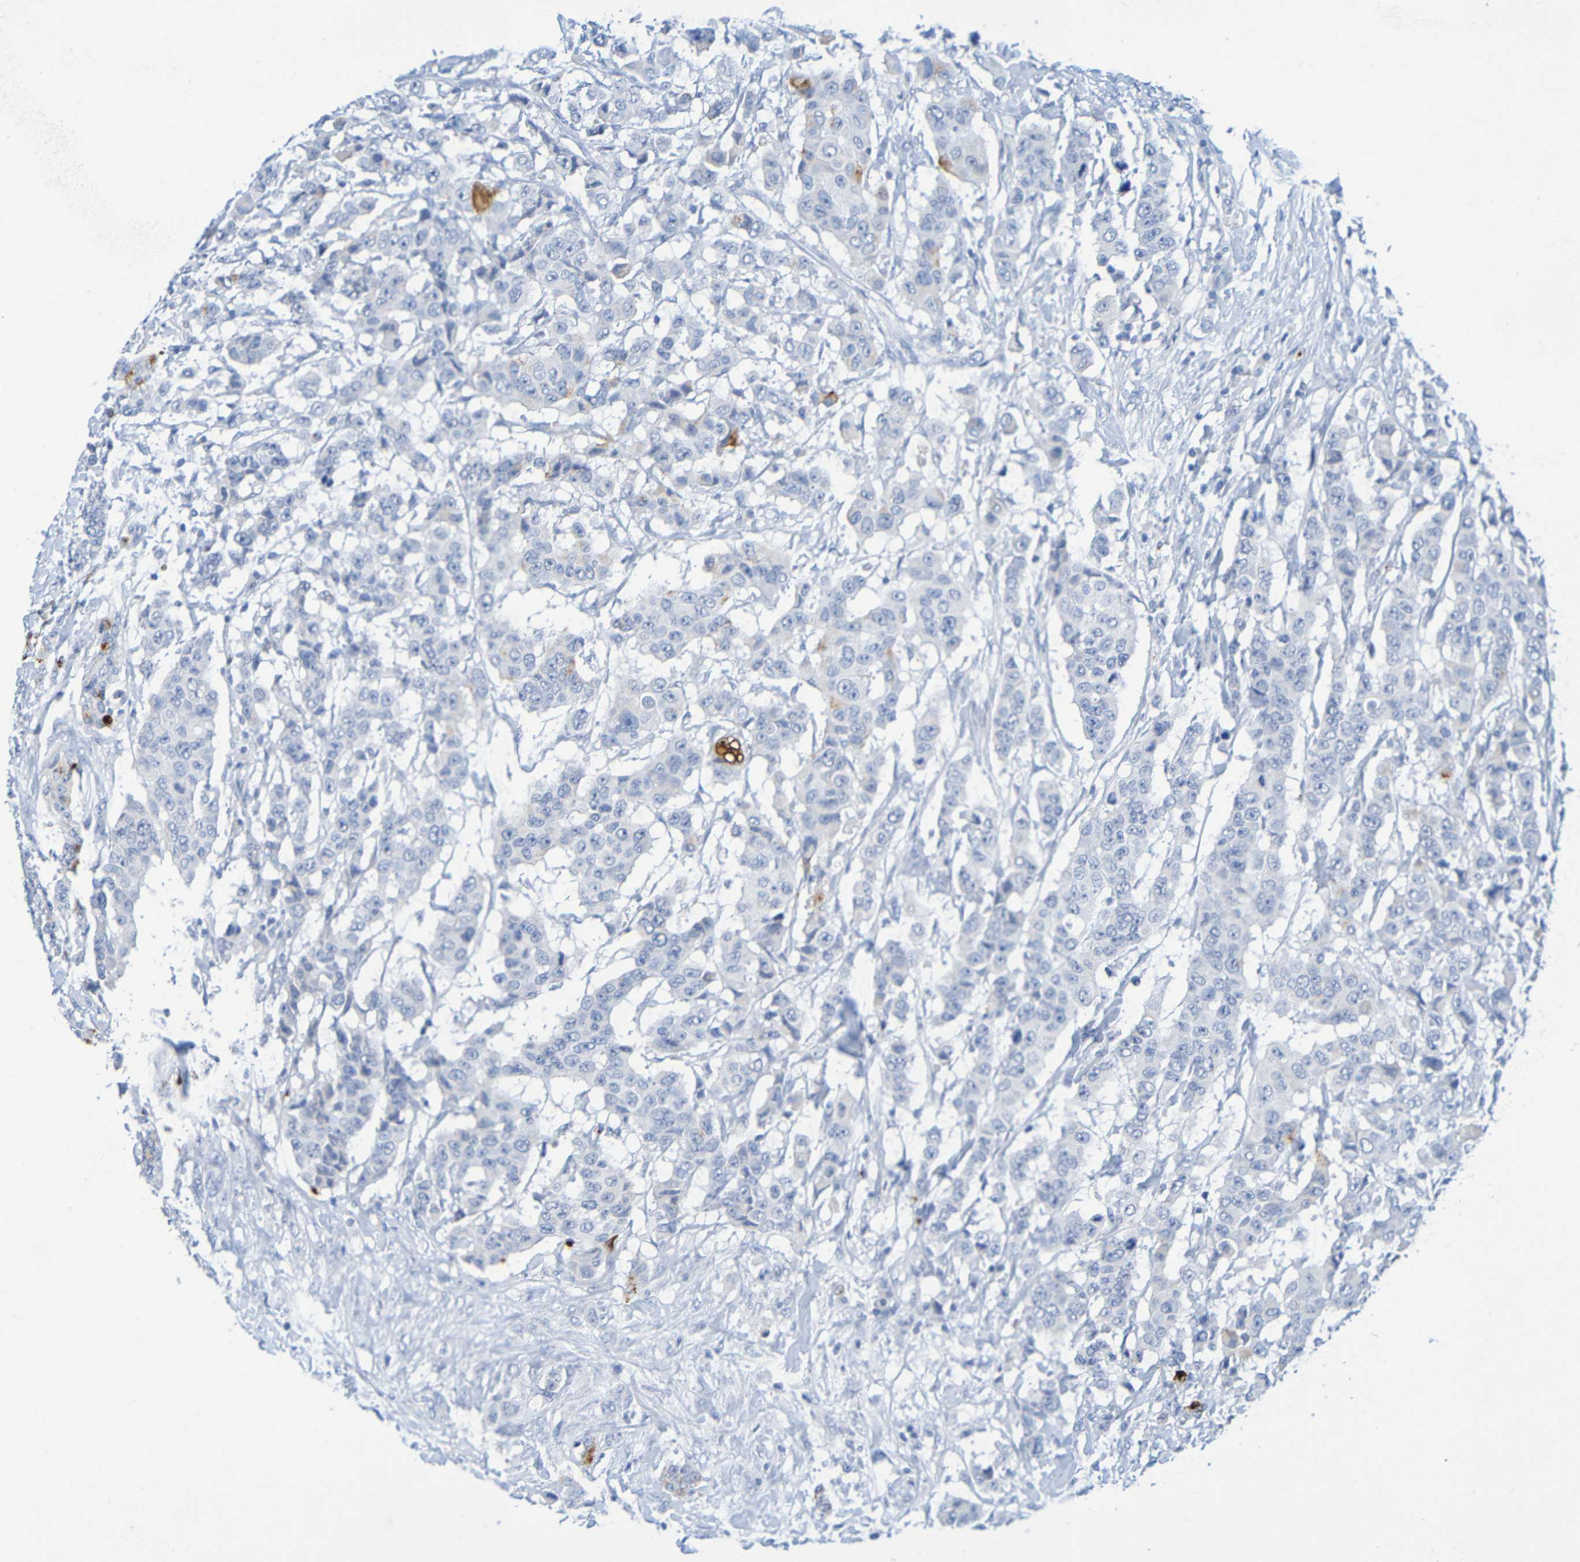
{"staining": {"intensity": "strong", "quantity": "<25%", "location": "cytoplasmic/membranous,nuclear"}, "tissue": "breast cancer", "cell_type": "Tumor cells", "image_type": "cancer", "snomed": [{"axis": "morphology", "description": "Duct carcinoma"}, {"axis": "topography", "description": "Breast"}], "caption": "Protein staining of invasive ductal carcinoma (breast) tissue shows strong cytoplasmic/membranous and nuclear staining in about <25% of tumor cells.", "gene": "IL10", "patient": {"sex": "female", "age": 40}}